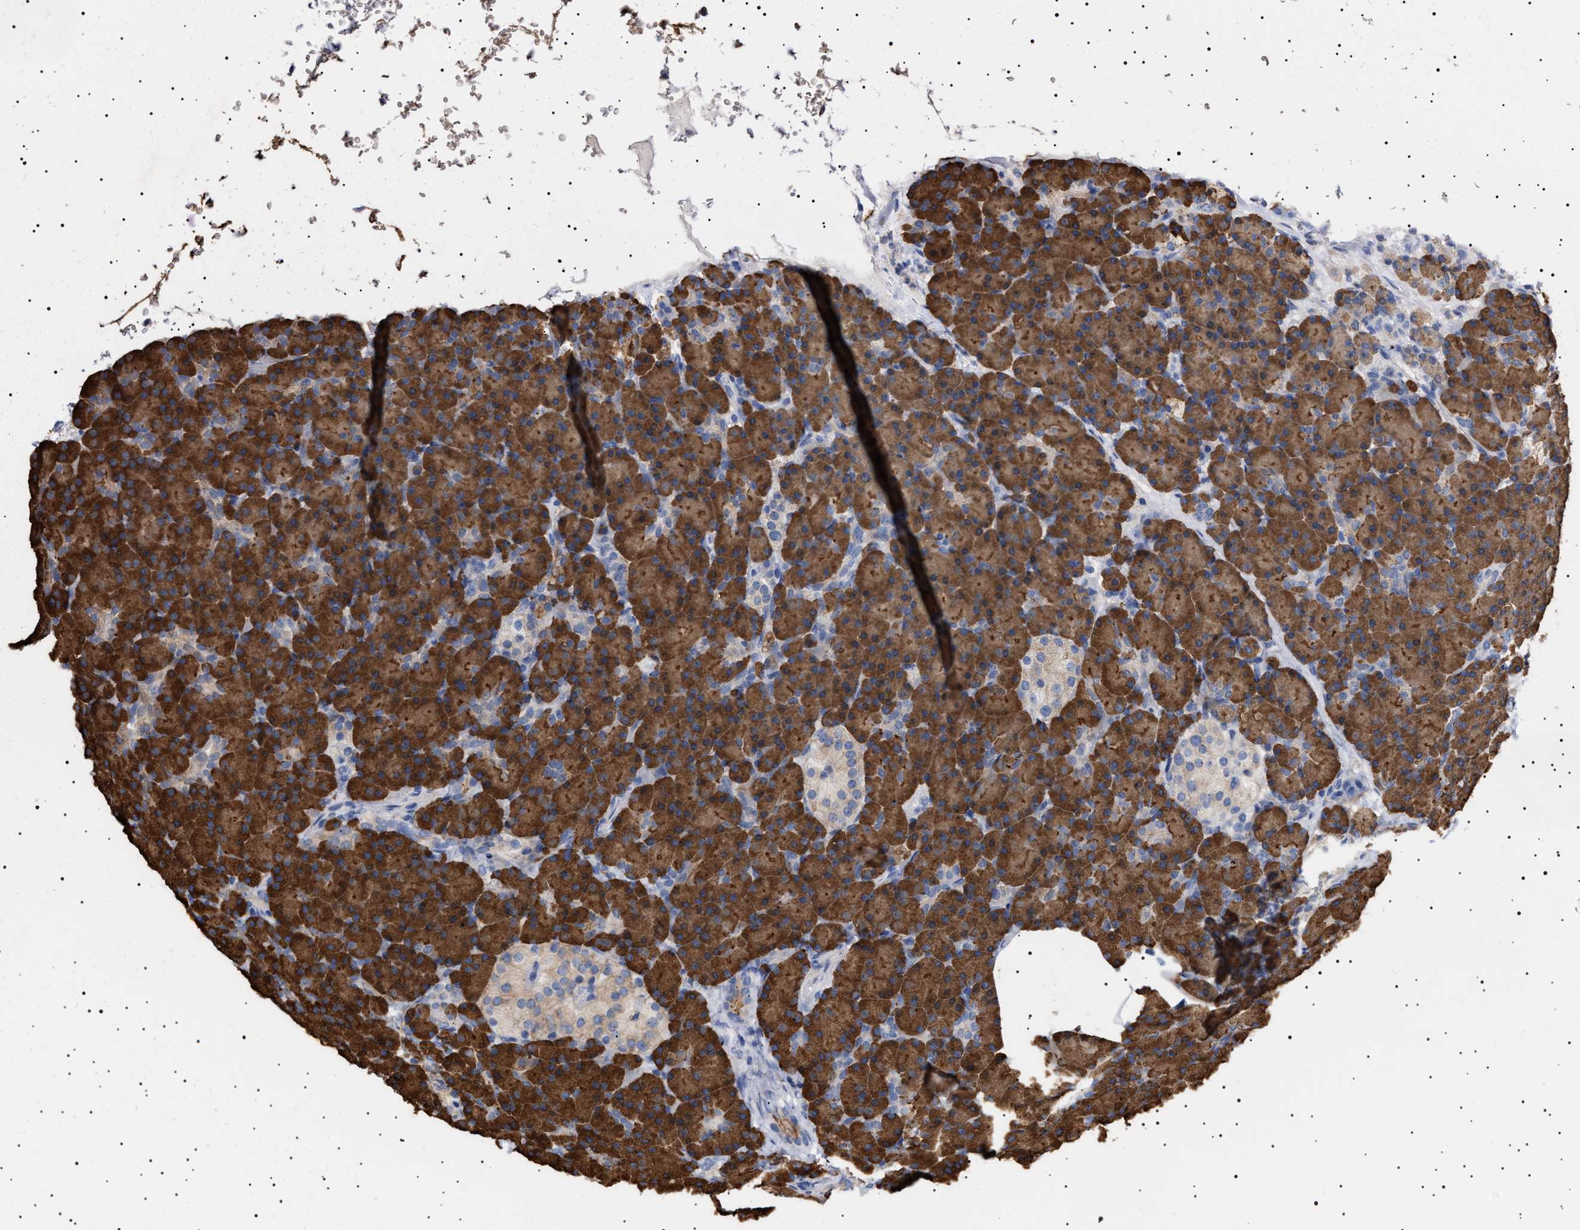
{"staining": {"intensity": "strong", "quantity": ">75%", "location": "cytoplasmic/membranous"}, "tissue": "pancreas", "cell_type": "Exocrine glandular cells", "image_type": "normal", "snomed": [{"axis": "morphology", "description": "Normal tissue, NOS"}, {"axis": "topography", "description": "Pancreas"}], "caption": "A histopathology image showing strong cytoplasmic/membranous expression in about >75% of exocrine glandular cells in normal pancreas, as visualized by brown immunohistochemical staining.", "gene": "ERCC6L2", "patient": {"sex": "female", "age": 43}}